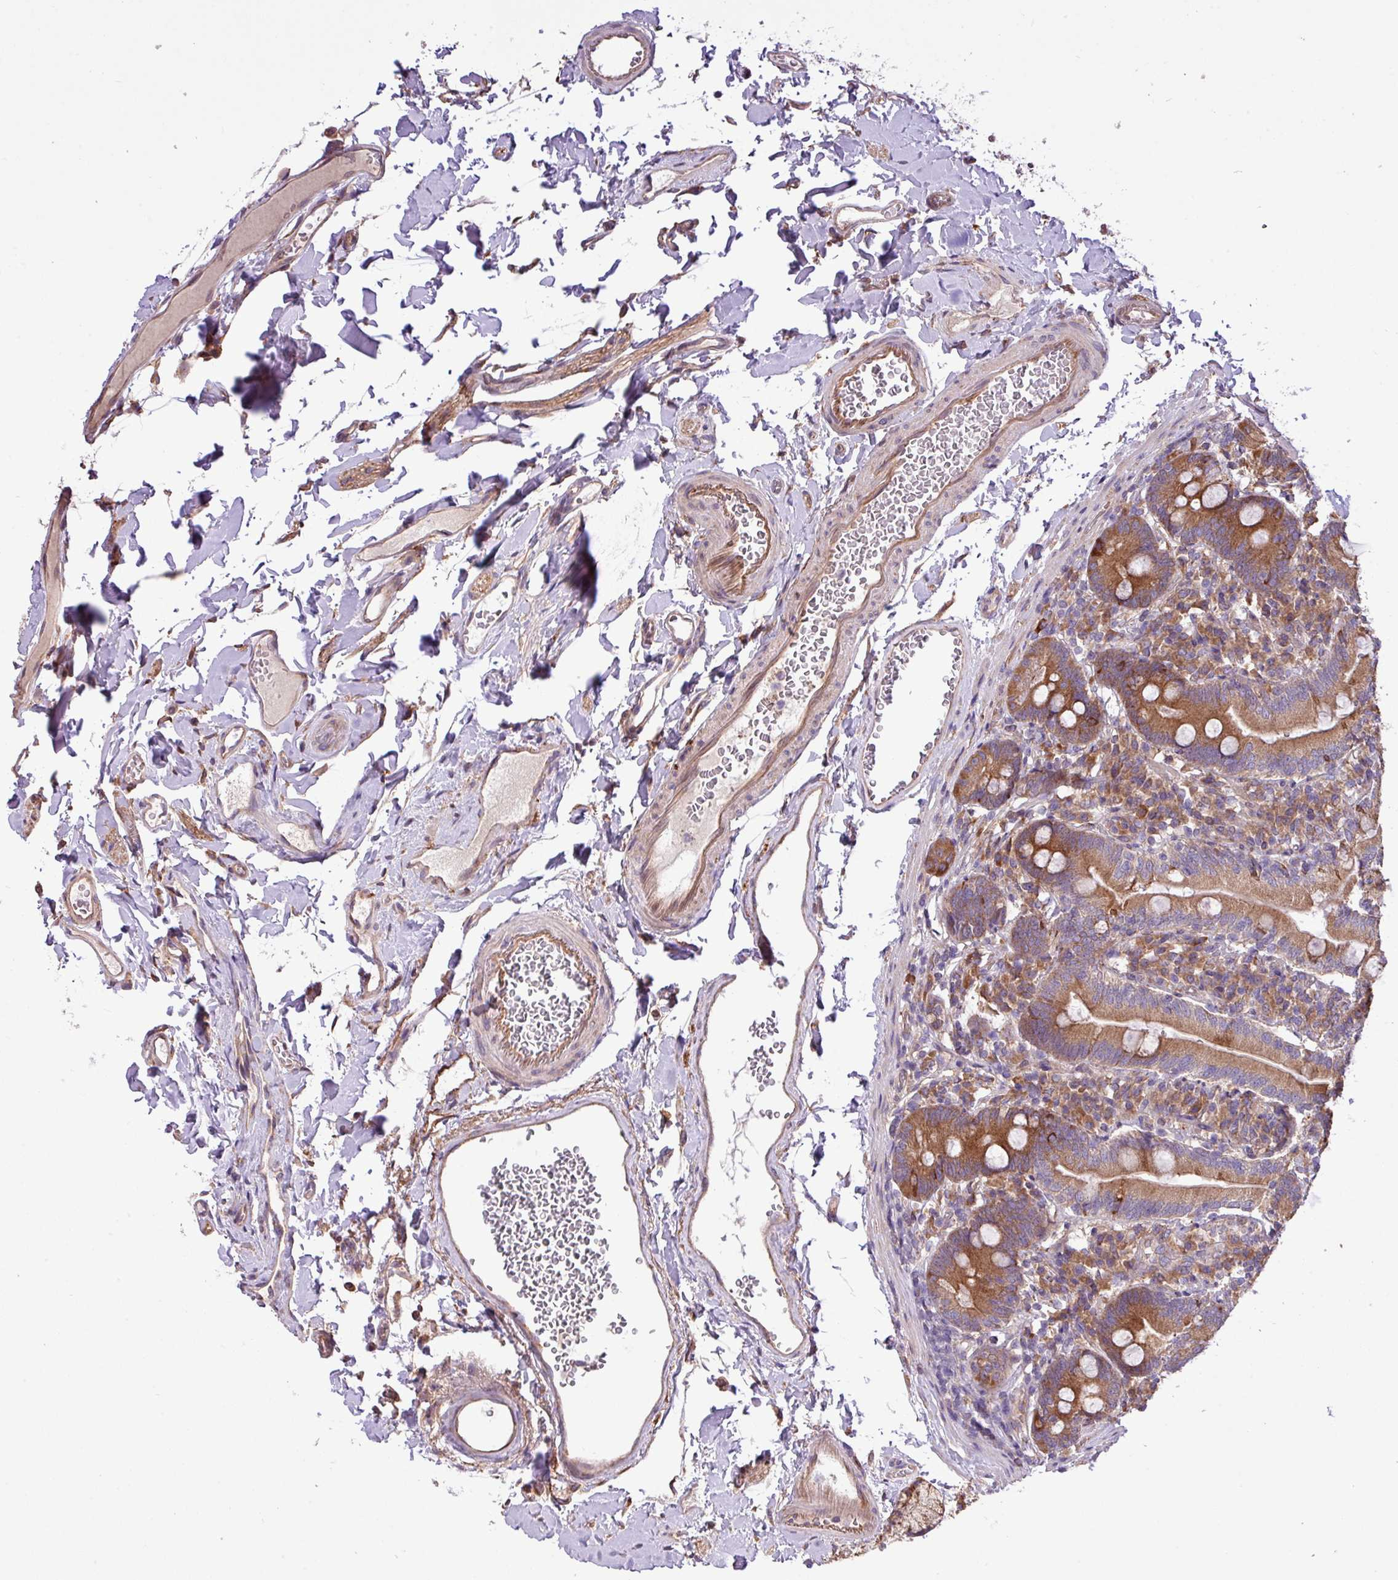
{"staining": {"intensity": "moderate", "quantity": ">75%", "location": "cytoplasmic/membranous"}, "tissue": "duodenum", "cell_type": "Glandular cells", "image_type": "normal", "snomed": [{"axis": "morphology", "description": "Normal tissue, NOS"}, {"axis": "topography", "description": "Duodenum"}], "caption": "Immunohistochemical staining of normal duodenum reveals medium levels of moderate cytoplasmic/membranous positivity in about >75% of glandular cells. Immunohistochemistry stains the protein in brown and the nuclei are stained blue.", "gene": "MEGF6", "patient": {"sex": "female", "age": 67}}